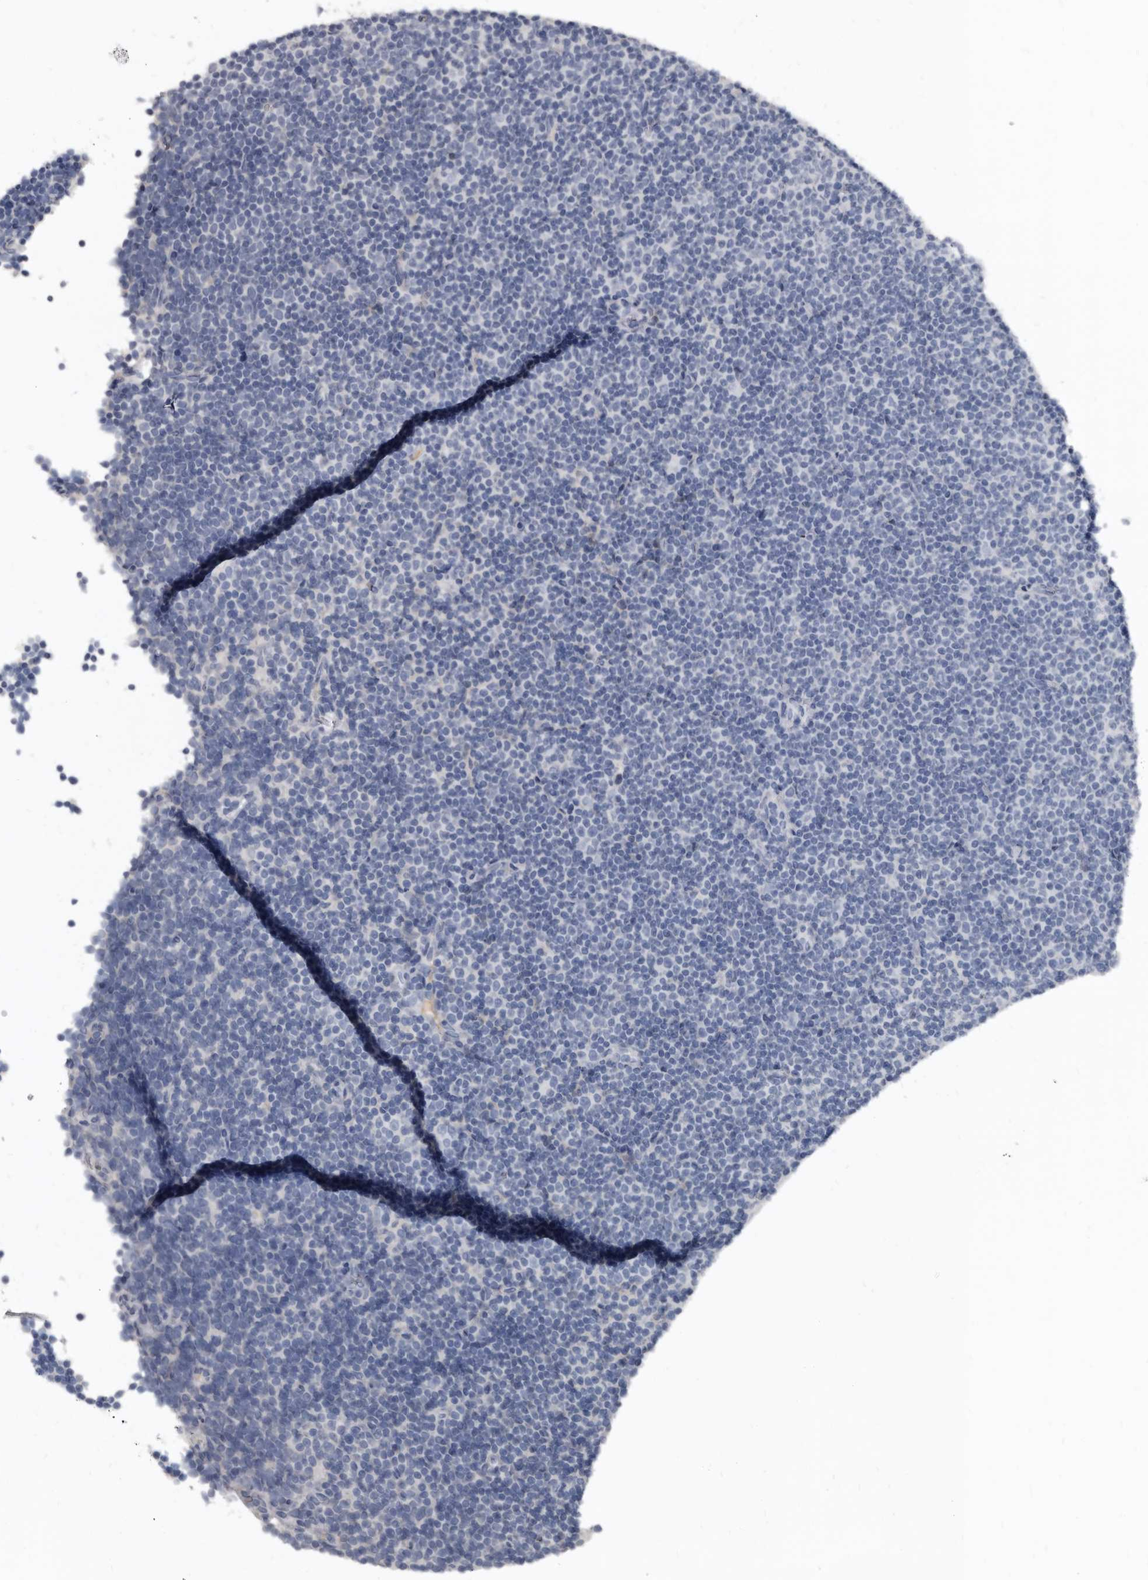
{"staining": {"intensity": "negative", "quantity": "none", "location": "none"}, "tissue": "lymphoma", "cell_type": "Tumor cells", "image_type": "cancer", "snomed": [{"axis": "morphology", "description": "Malignant lymphoma, non-Hodgkin's type, Low grade"}, {"axis": "topography", "description": "Lymph node"}], "caption": "Tumor cells are negative for protein expression in human malignant lymphoma, non-Hodgkin's type (low-grade). (Stains: DAB (3,3'-diaminobenzidine) IHC with hematoxylin counter stain, Microscopy: brightfield microscopy at high magnification).", "gene": "GREB1", "patient": {"sex": "female", "age": 67}}